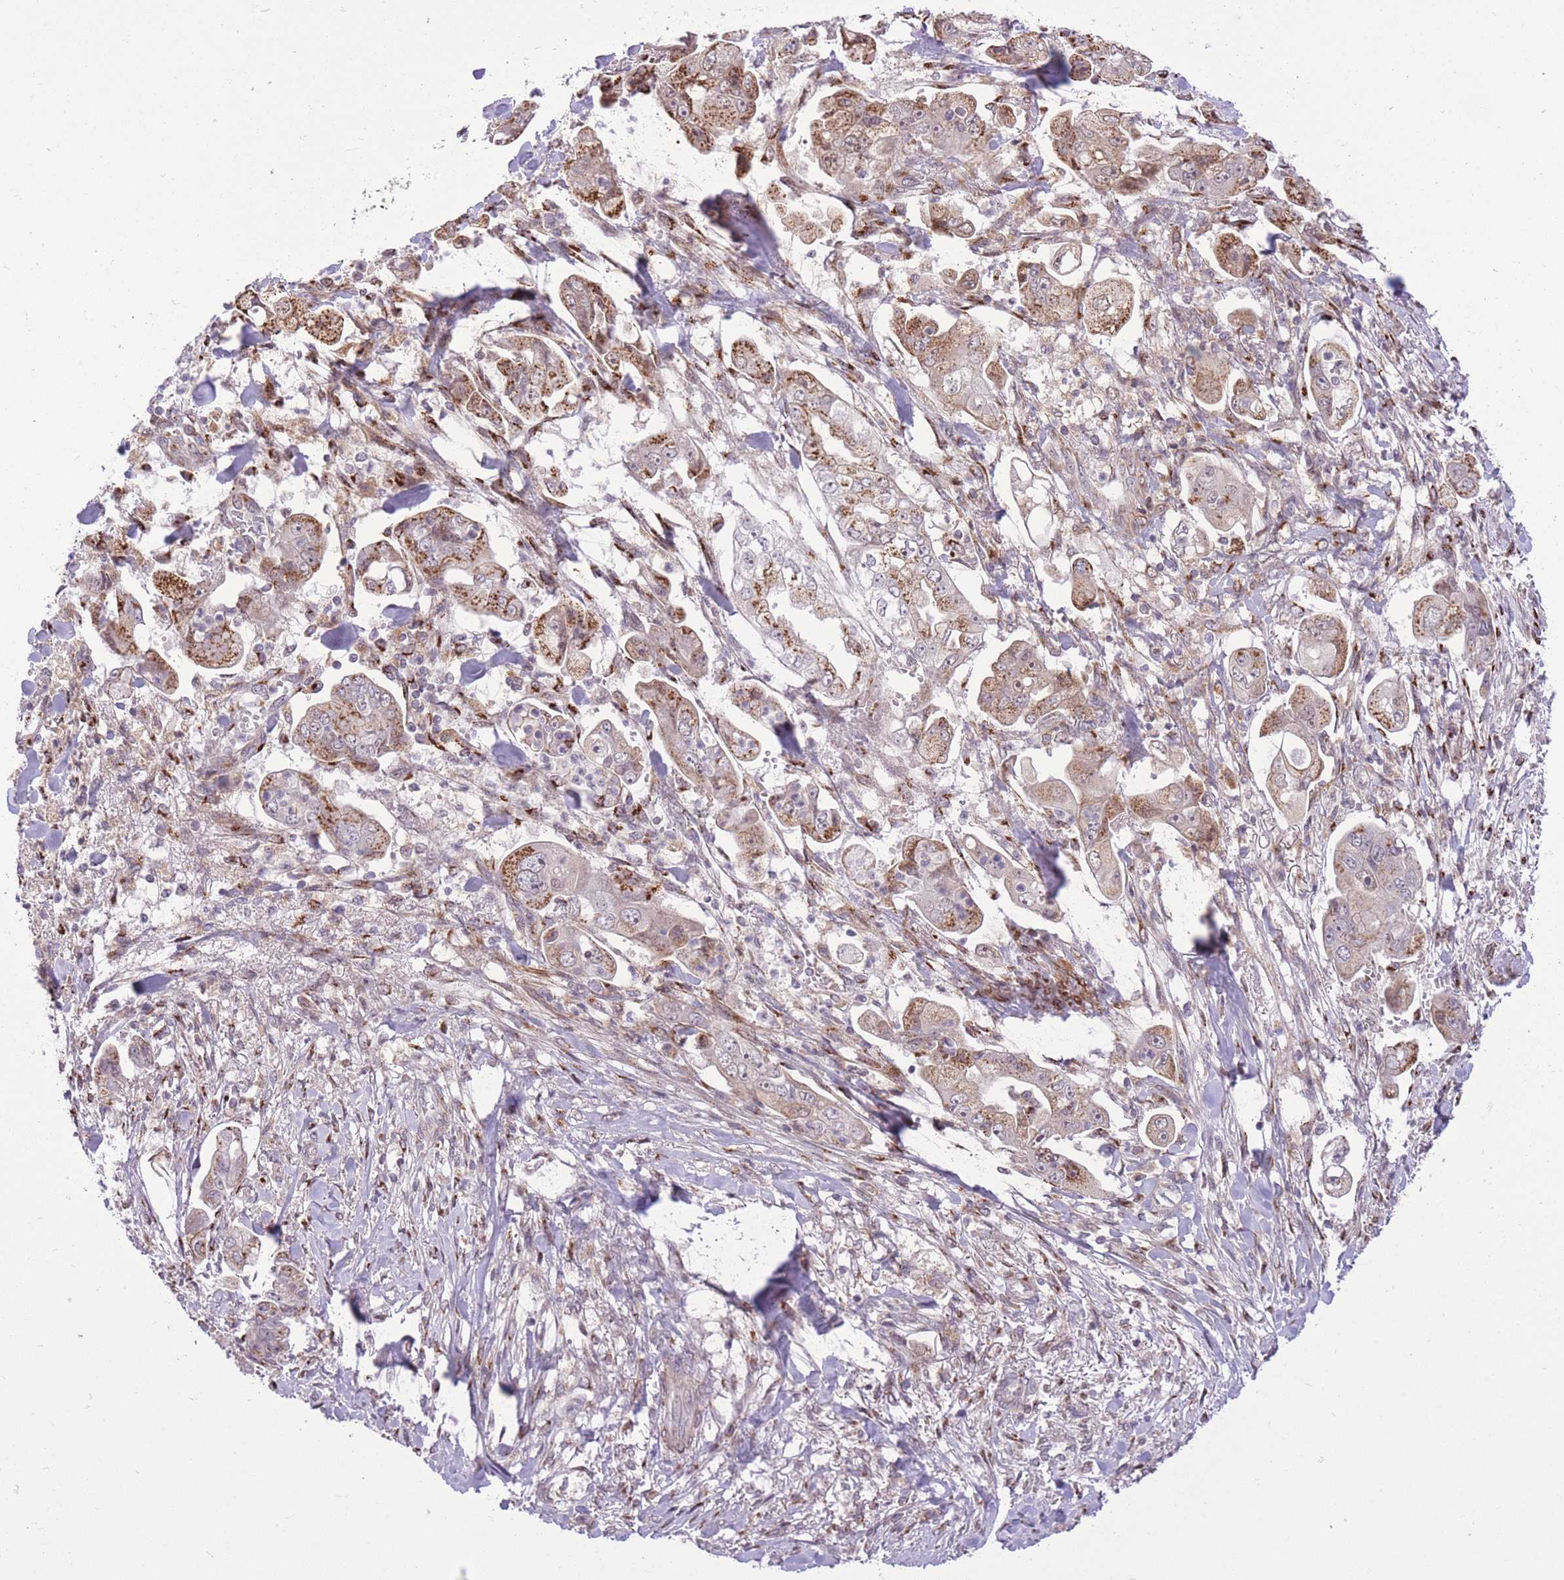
{"staining": {"intensity": "moderate", "quantity": ">75%", "location": "cytoplasmic/membranous"}, "tissue": "stomach cancer", "cell_type": "Tumor cells", "image_type": "cancer", "snomed": [{"axis": "morphology", "description": "Adenocarcinoma, NOS"}, {"axis": "topography", "description": "Stomach"}], "caption": "DAB immunohistochemical staining of human stomach cancer (adenocarcinoma) displays moderate cytoplasmic/membranous protein expression in approximately >75% of tumor cells.", "gene": "ZBED5", "patient": {"sex": "male", "age": 62}}